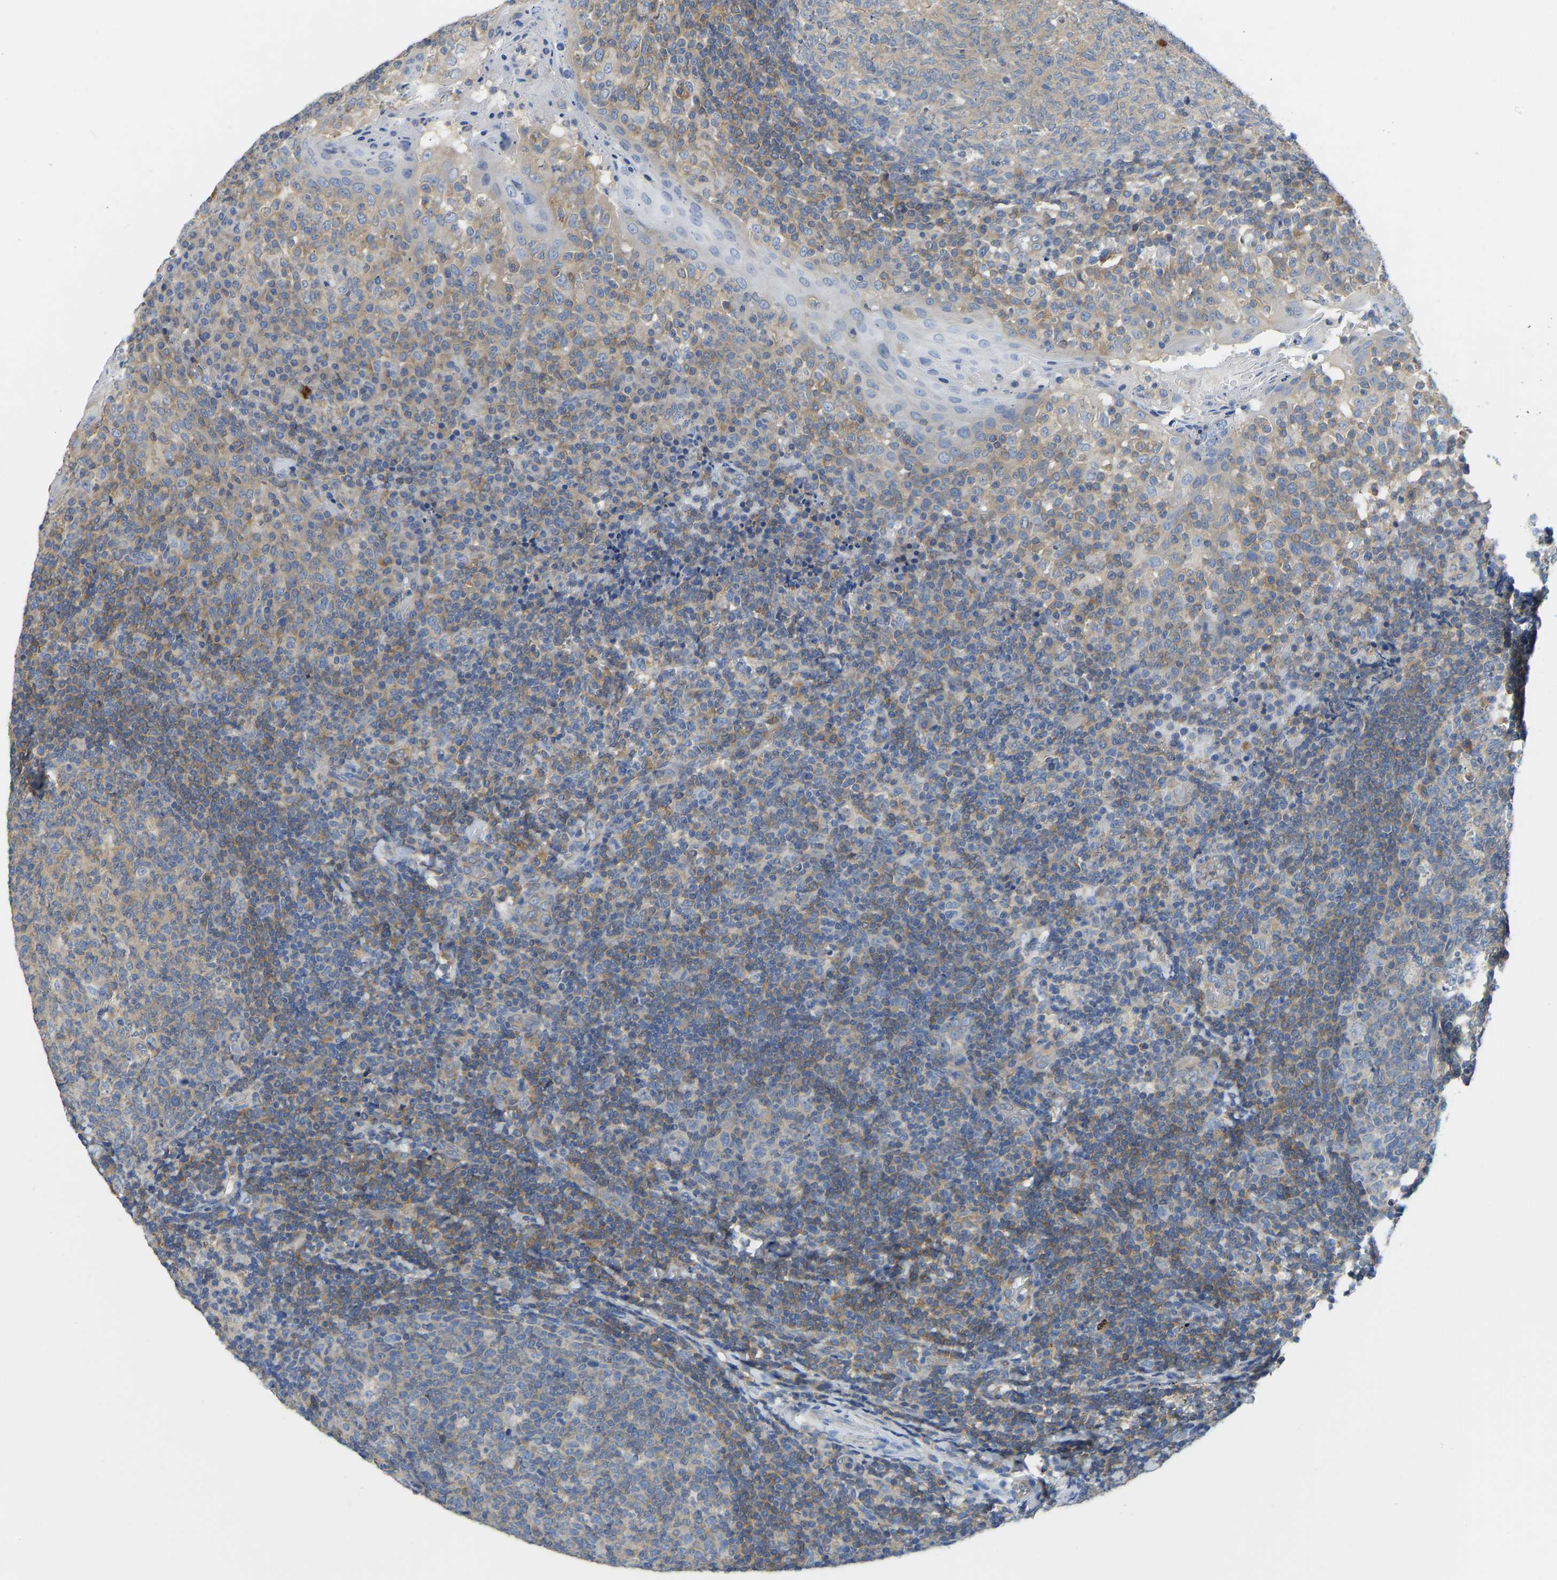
{"staining": {"intensity": "weak", "quantity": "25%-75%", "location": "cytoplasmic/membranous"}, "tissue": "tonsil", "cell_type": "Germinal center cells", "image_type": "normal", "snomed": [{"axis": "morphology", "description": "Normal tissue, NOS"}, {"axis": "topography", "description": "Tonsil"}], "caption": "Weak cytoplasmic/membranous staining is appreciated in about 25%-75% of germinal center cells in unremarkable tonsil.", "gene": "PPP3CA", "patient": {"sex": "female", "age": 19}}